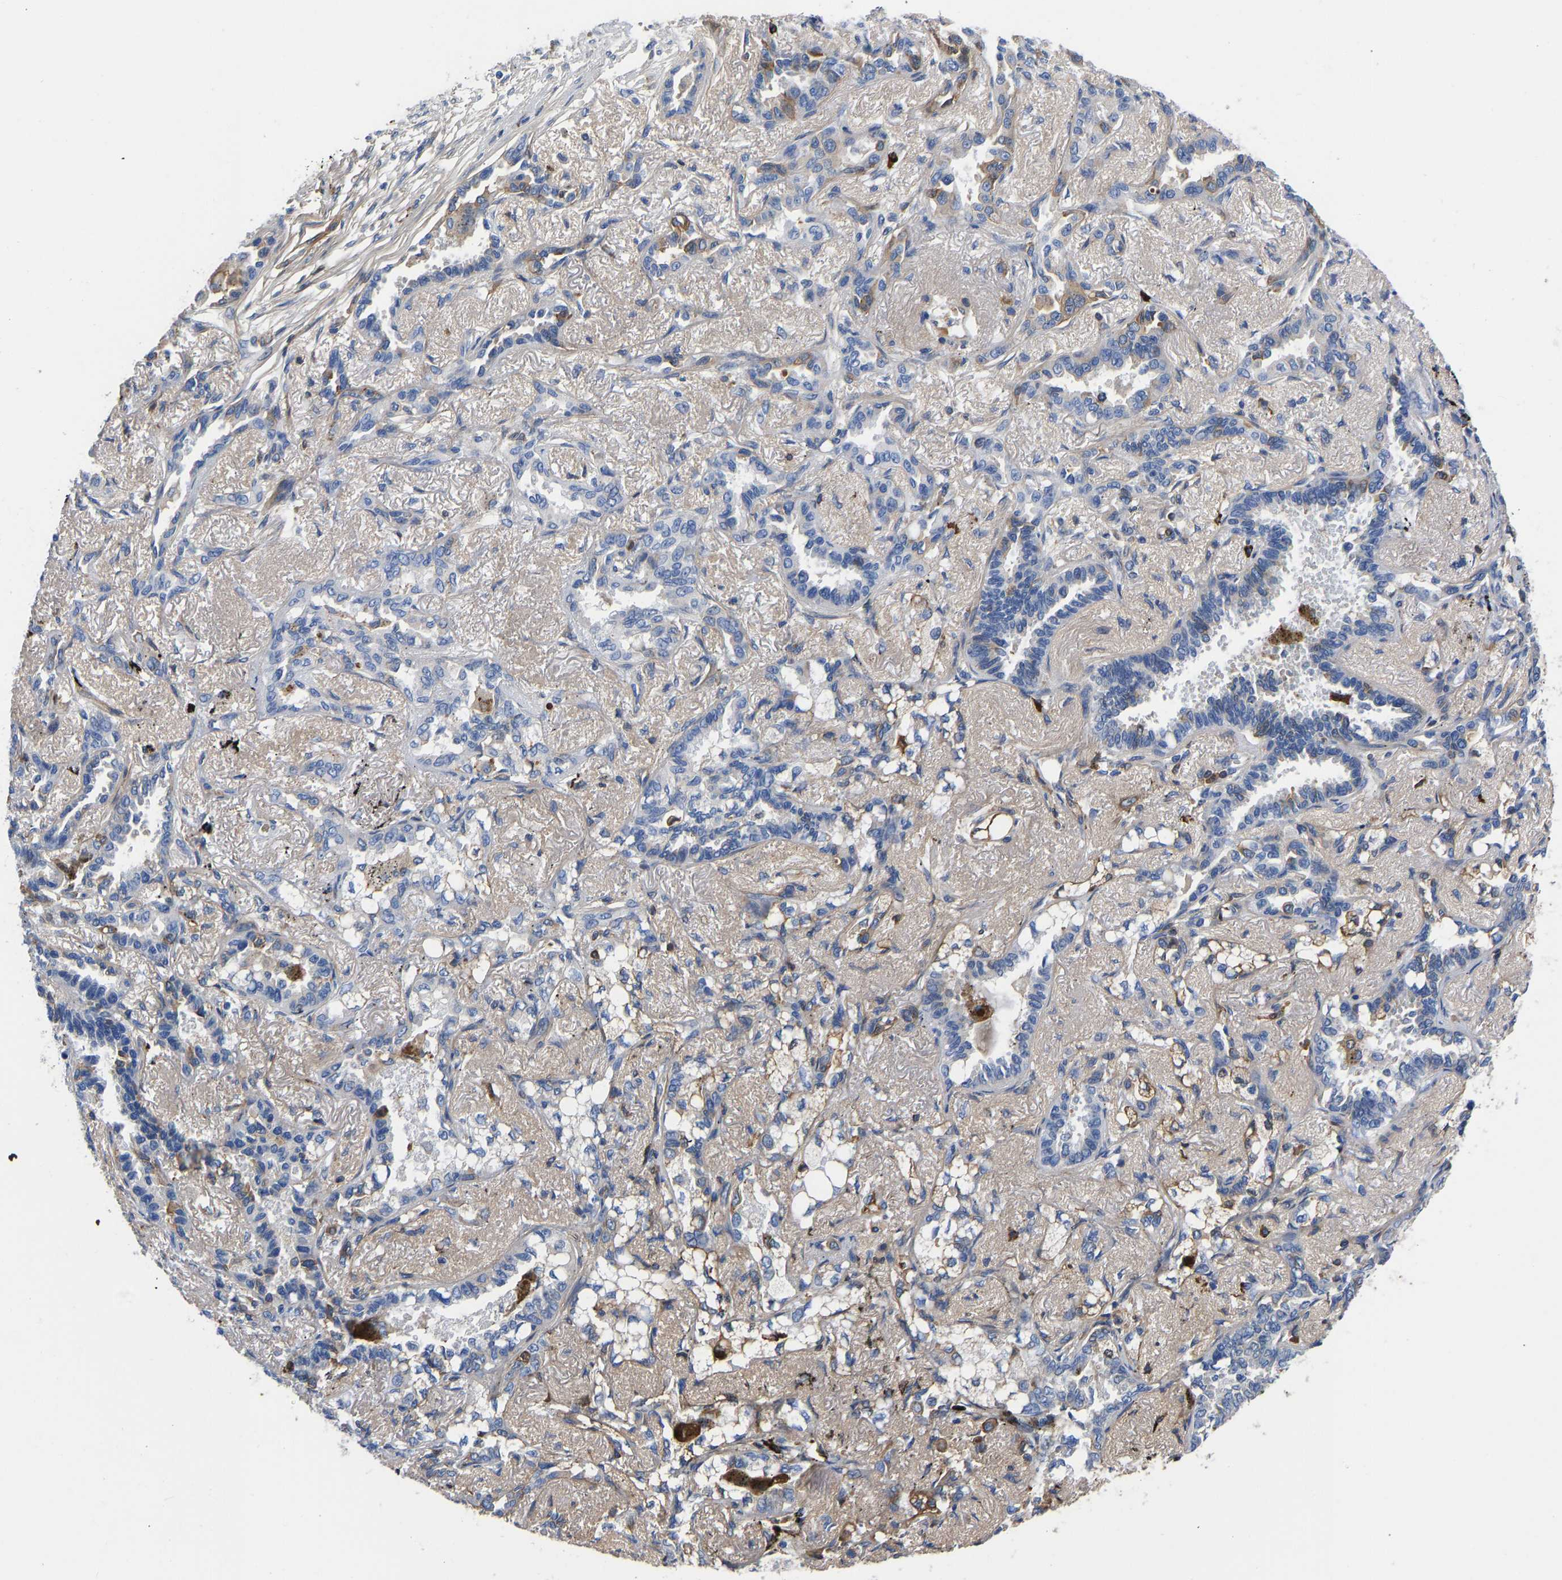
{"staining": {"intensity": "negative", "quantity": "none", "location": "none"}, "tissue": "lung cancer", "cell_type": "Tumor cells", "image_type": "cancer", "snomed": [{"axis": "morphology", "description": "Adenocarcinoma, NOS"}, {"axis": "topography", "description": "Lung"}], "caption": "Immunohistochemistry (IHC) histopathology image of neoplastic tissue: adenocarcinoma (lung) stained with DAB (3,3'-diaminobenzidine) exhibits no significant protein staining in tumor cells.", "gene": "HSPG2", "patient": {"sex": "male", "age": 59}}